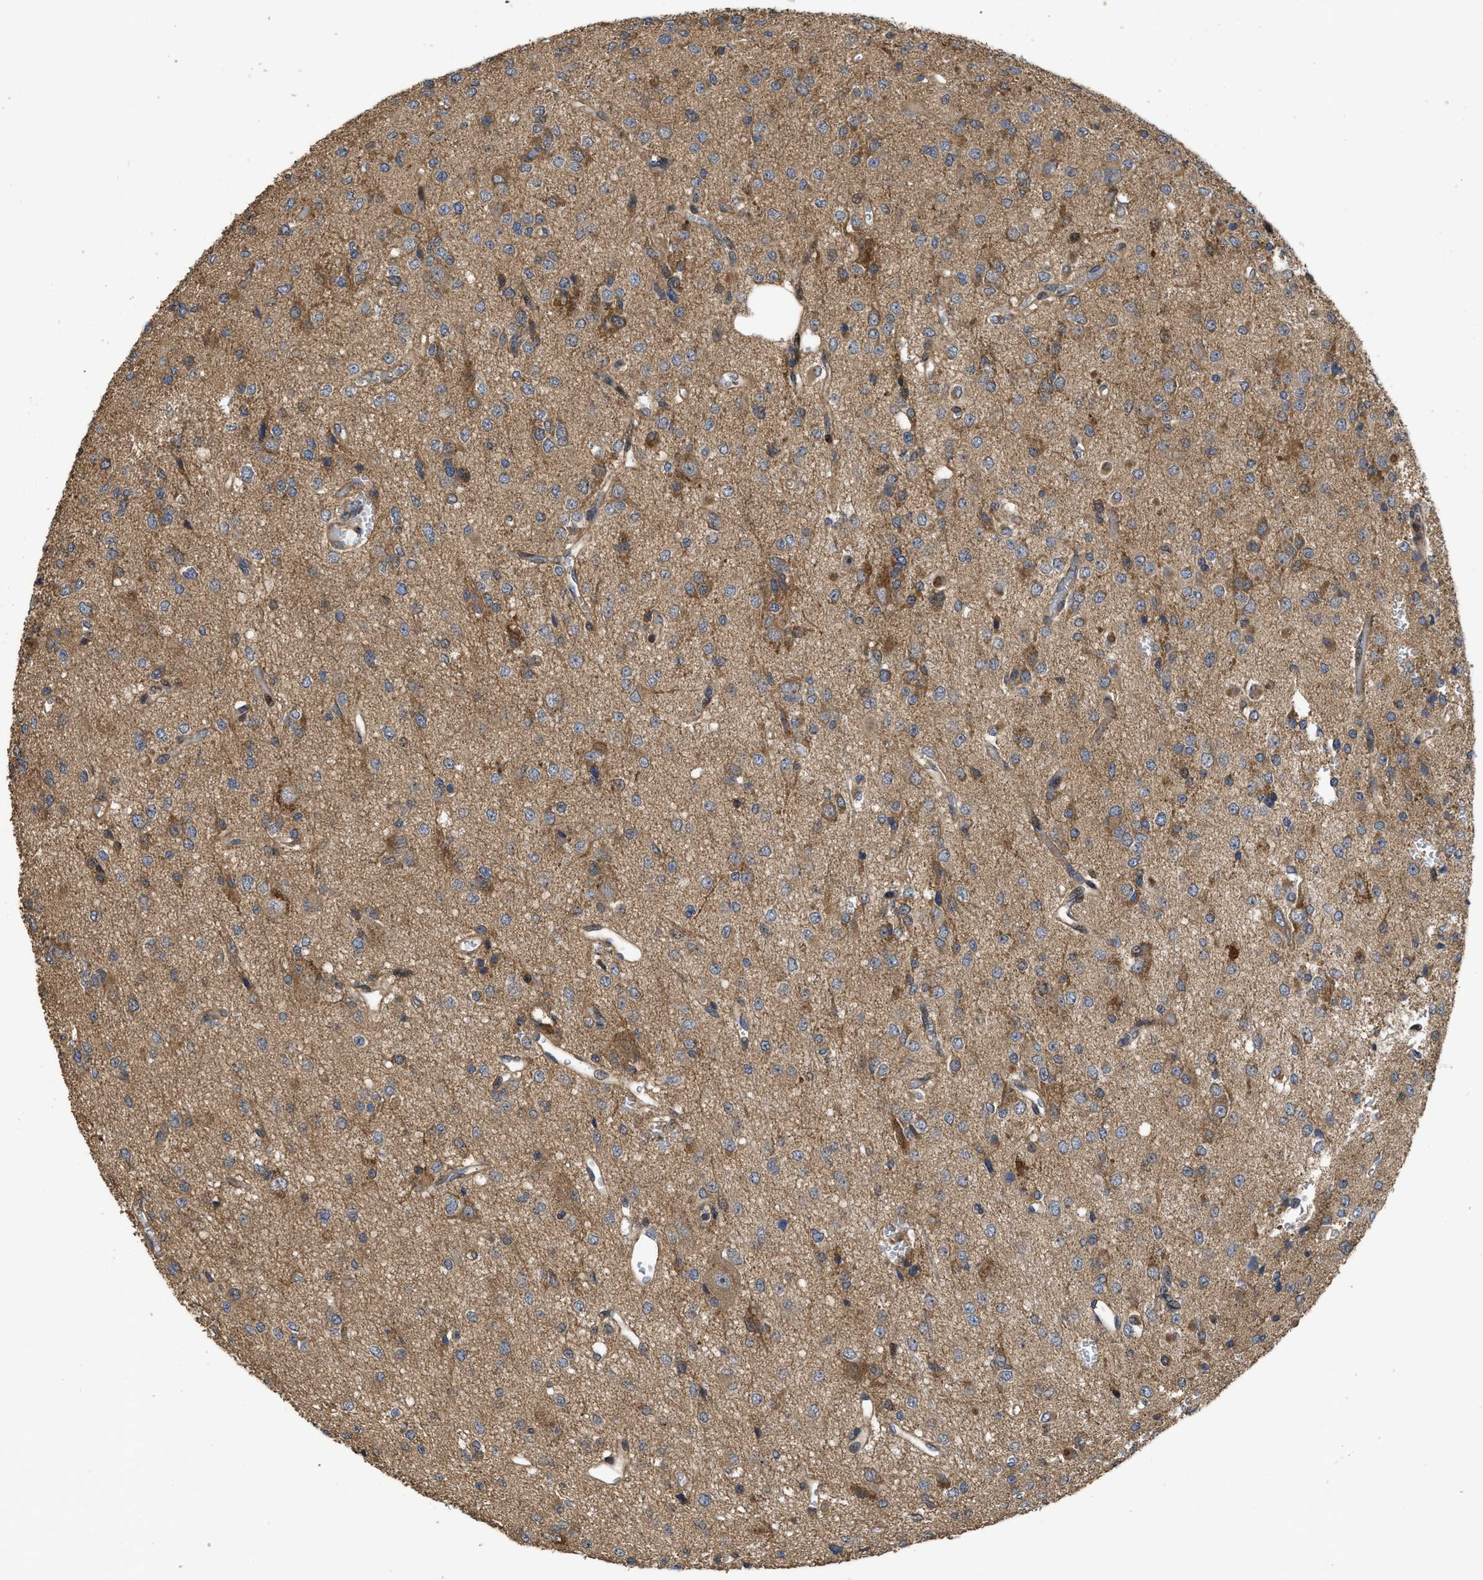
{"staining": {"intensity": "moderate", "quantity": "<25%", "location": "cytoplasmic/membranous"}, "tissue": "glioma", "cell_type": "Tumor cells", "image_type": "cancer", "snomed": [{"axis": "morphology", "description": "Glioma, malignant, Low grade"}, {"axis": "topography", "description": "Brain"}], "caption": "The histopathology image exhibits staining of glioma, revealing moderate cytoplasmic/membranous protein staining (brown color) within tumor cells.", "gene": "CBR3", "patient": {"sex": "male", "age": 38}}